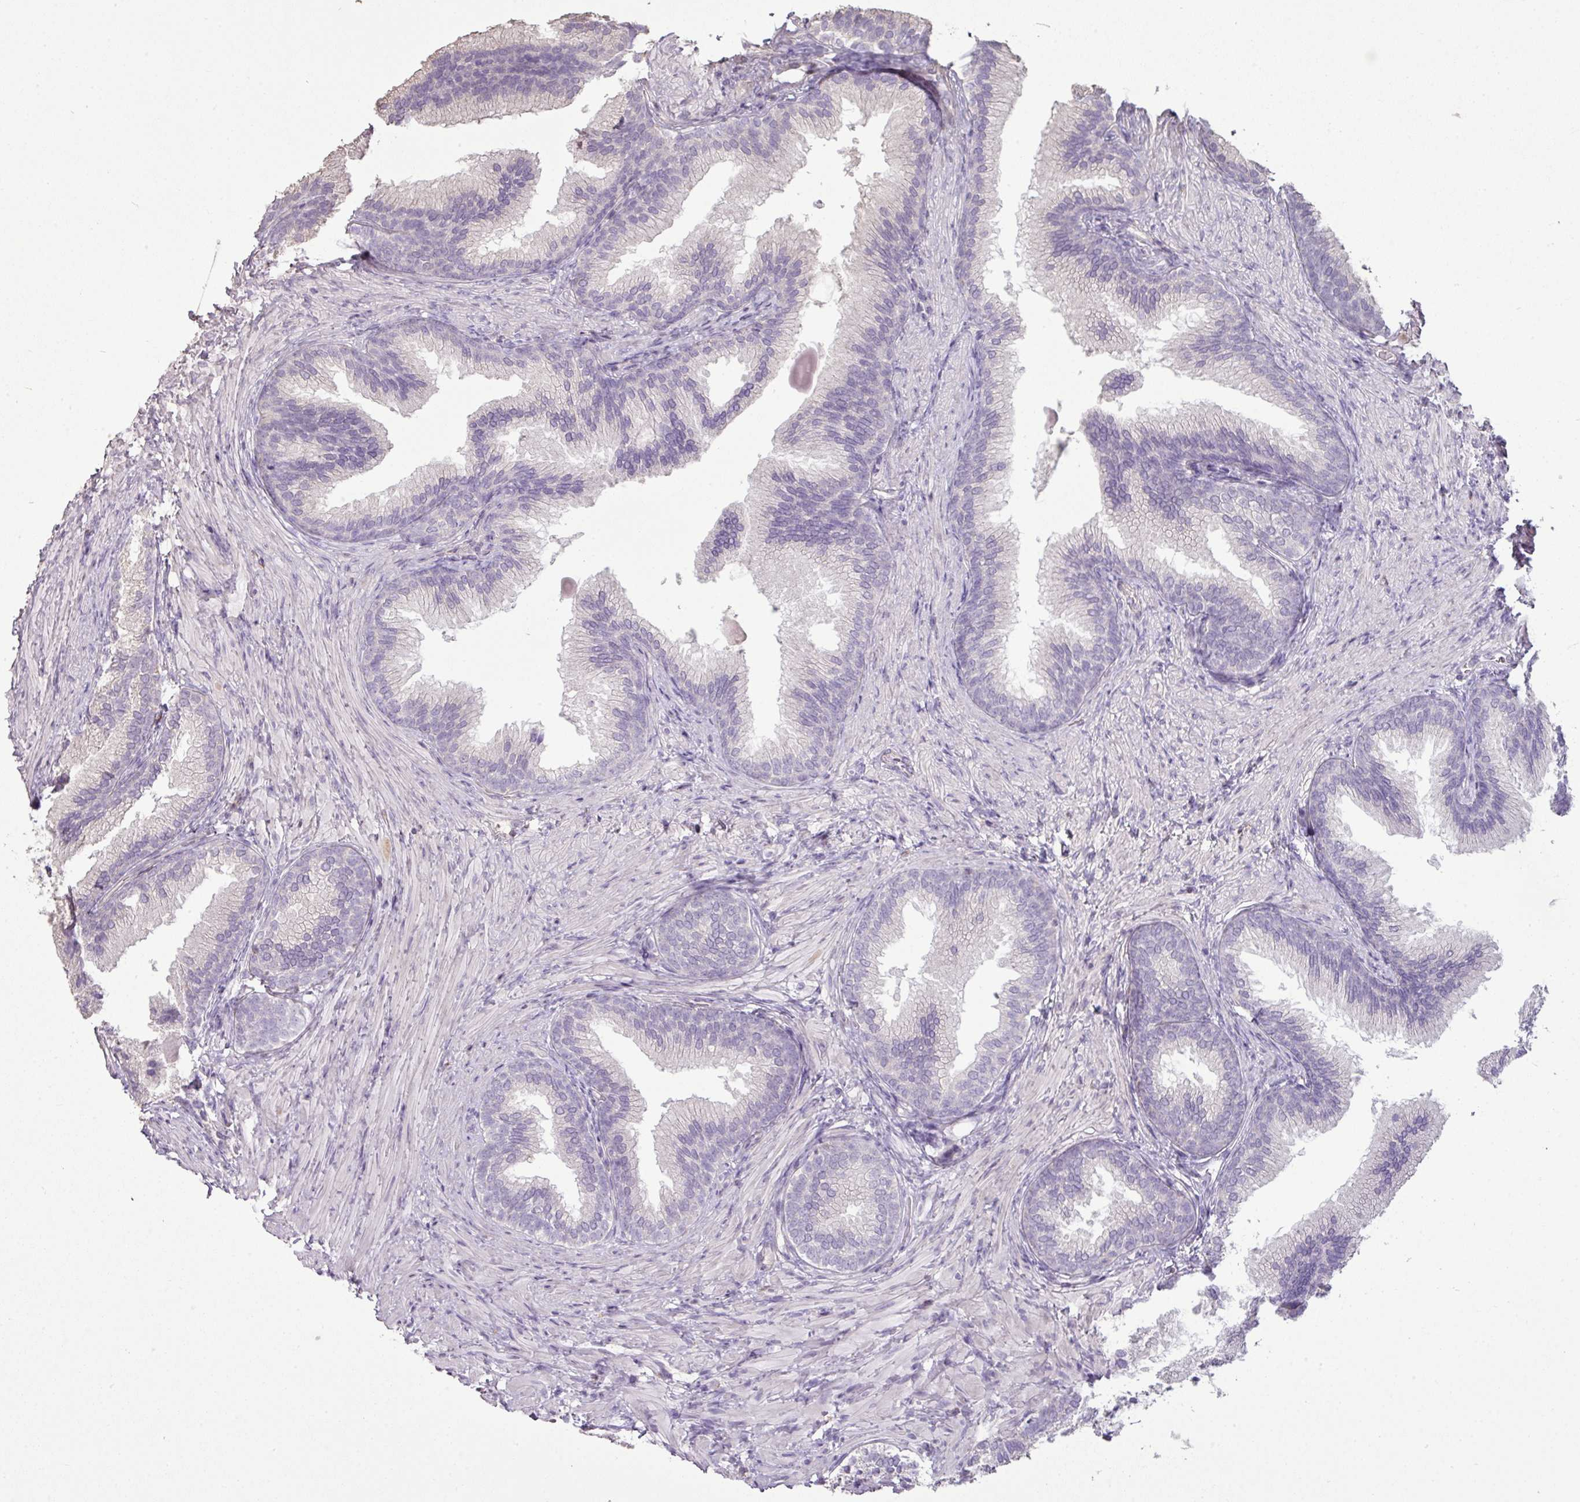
{"staining": {"intensity": "negative", "quantity": "none", "location": "none"}, "tissue": "prostate", "cell_type": "Glandular cells", "image_type": "normal", "snomed": [{"axis": "morphology", "description": "Normal tissue, NOS"}, {"axis": "topography", "description": "Prostate"}], "caption": "Unremarkable prostate was stained to show a protein in brown. There is no significant staining in glandular cells. (DAB (3,3'-diaminobenzidine) immunohistochemistry, high magnification).", "gene": "LY9", "patient": {"sex": "male", "age": 76}}